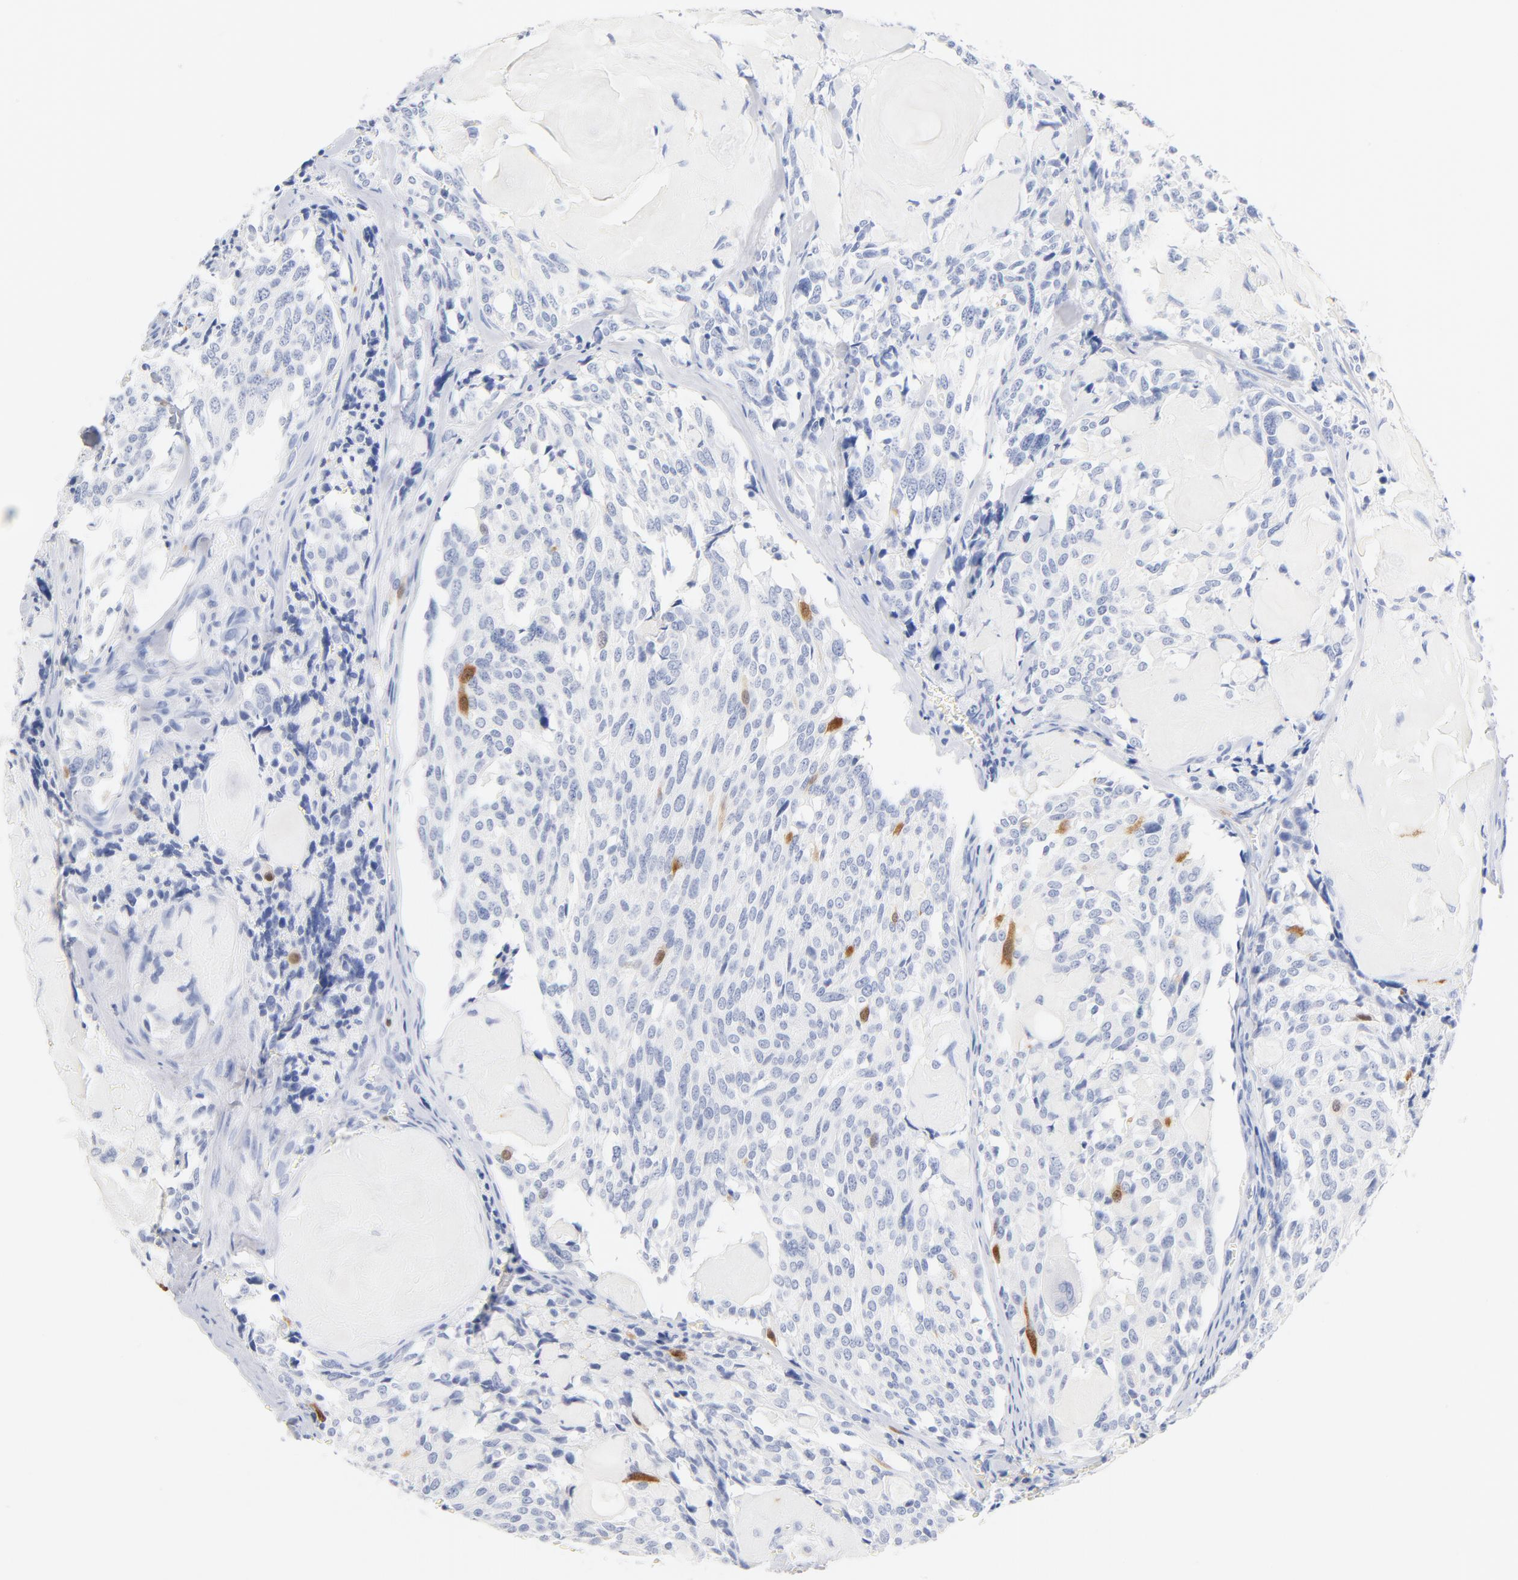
{"staining": {"intensity": "moderate", "quantity": "<25%", "location": "nuclear"}, "tissue": "thyroid cancer", "cell_type": "Tumor cells", "image_type": "cancer", "snomed": [{"axis": "morphology", "description": "Carcinoma, NOS"}, {"axis": "morphology", "description": "Carcinoid, malignant, NOS"}, {"axis": "topography", "description": "Thyroid gland"}], "caption": "This photomicrograph shows IHC staining of human thyroid carcinoma, with low moderate nuclear staining in about <25% of tumor cells.", "gene": "CDC20", "patient": {"sex": "male", "age": 33}}